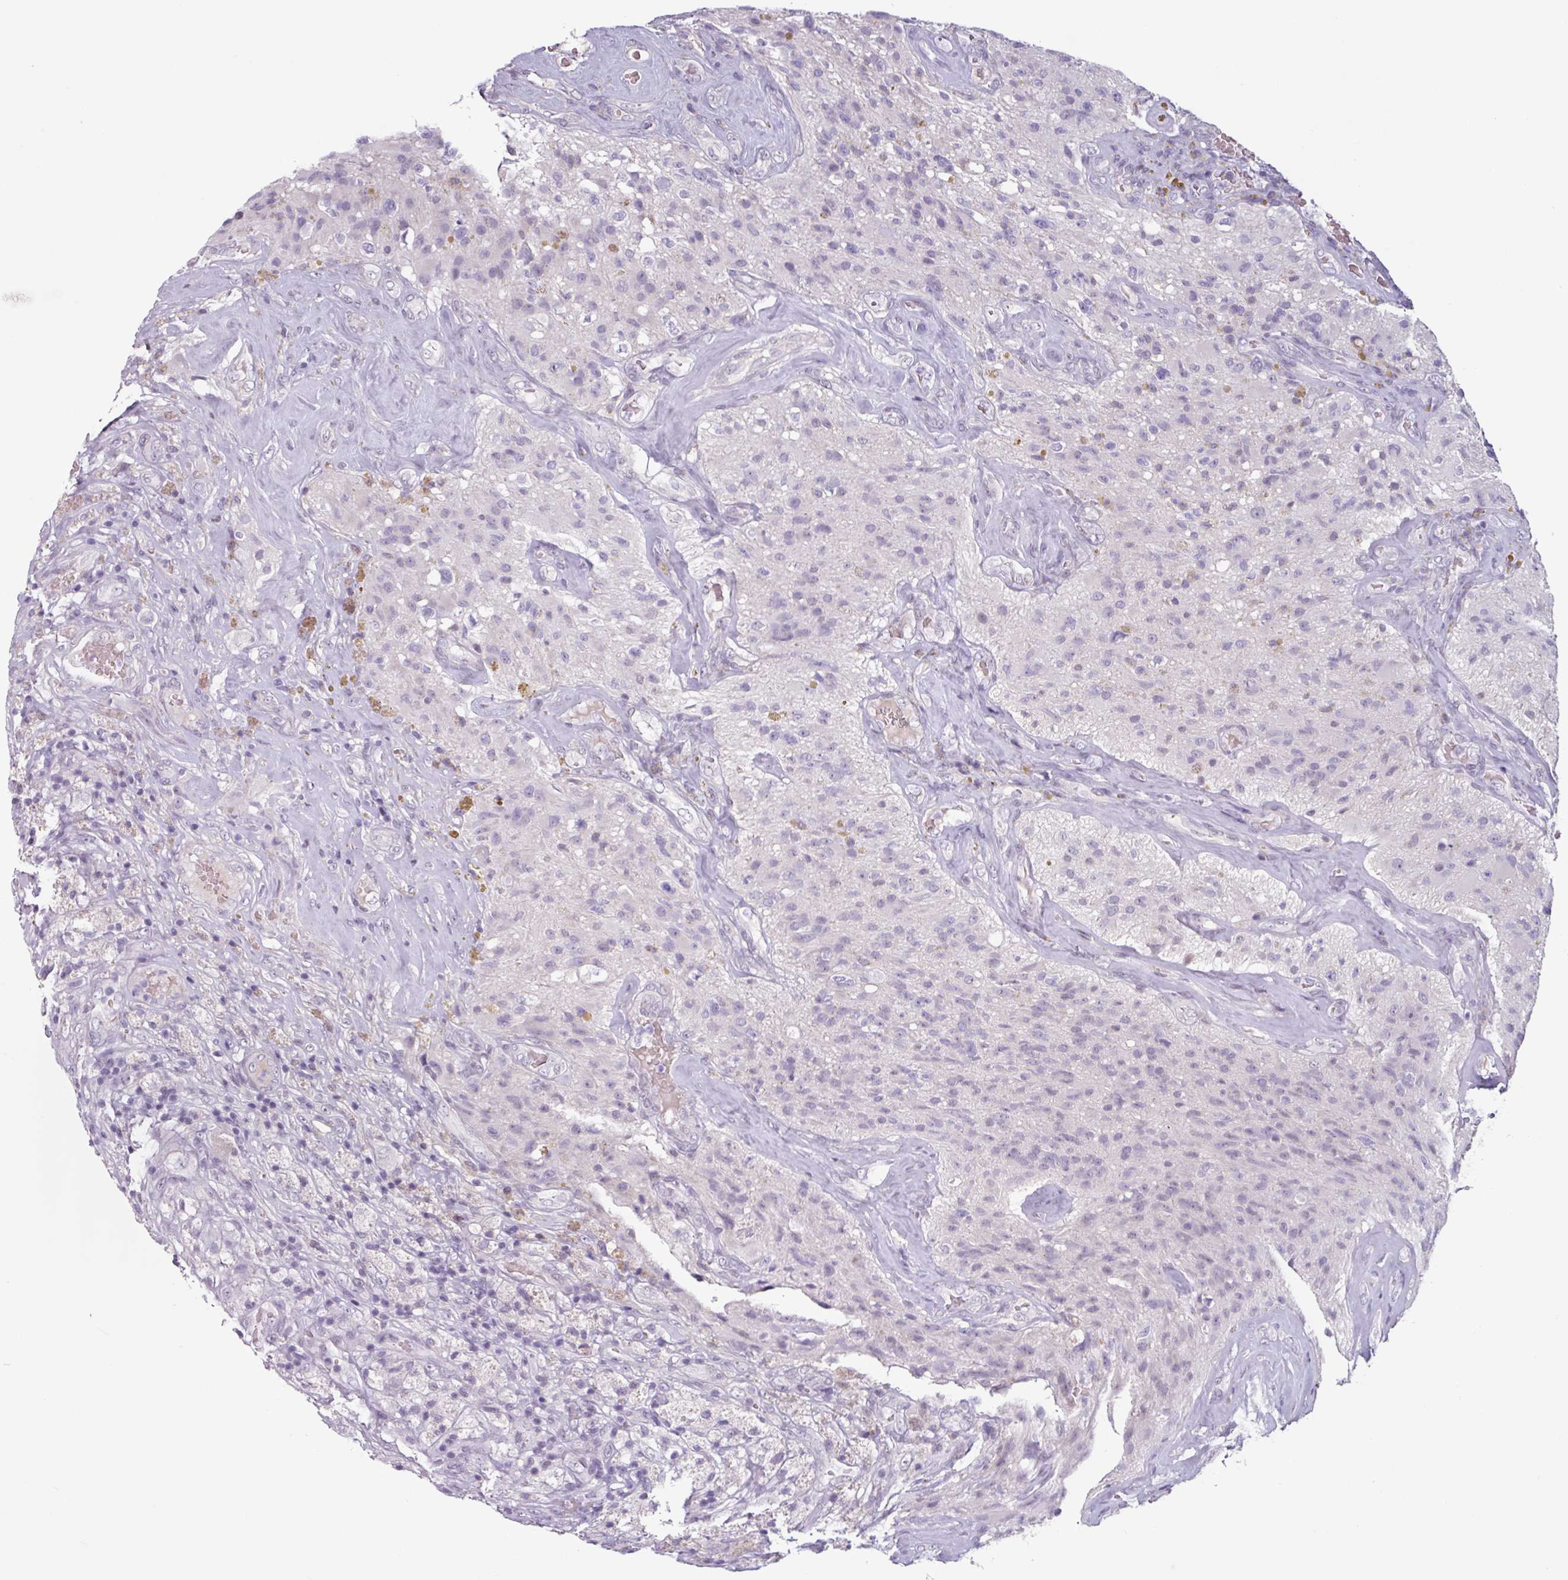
{"staining": {"intensity": "negative", "quantity": "none", "location": "none"}, "tissue": "glioma", "cell_type": "Tumor cells", "image_type": "cancer", "snomed": [{"axis": "morphology", "description": "Glioma, malignant, High grade"}, {"axis": "topography", "description": "Brain"}], "caption": "Tumor cells are negative for brown protein staining in malignant high-grade glioma.", "gene": "ZNF575", "patient": {"sex": "male", "age": 69}}